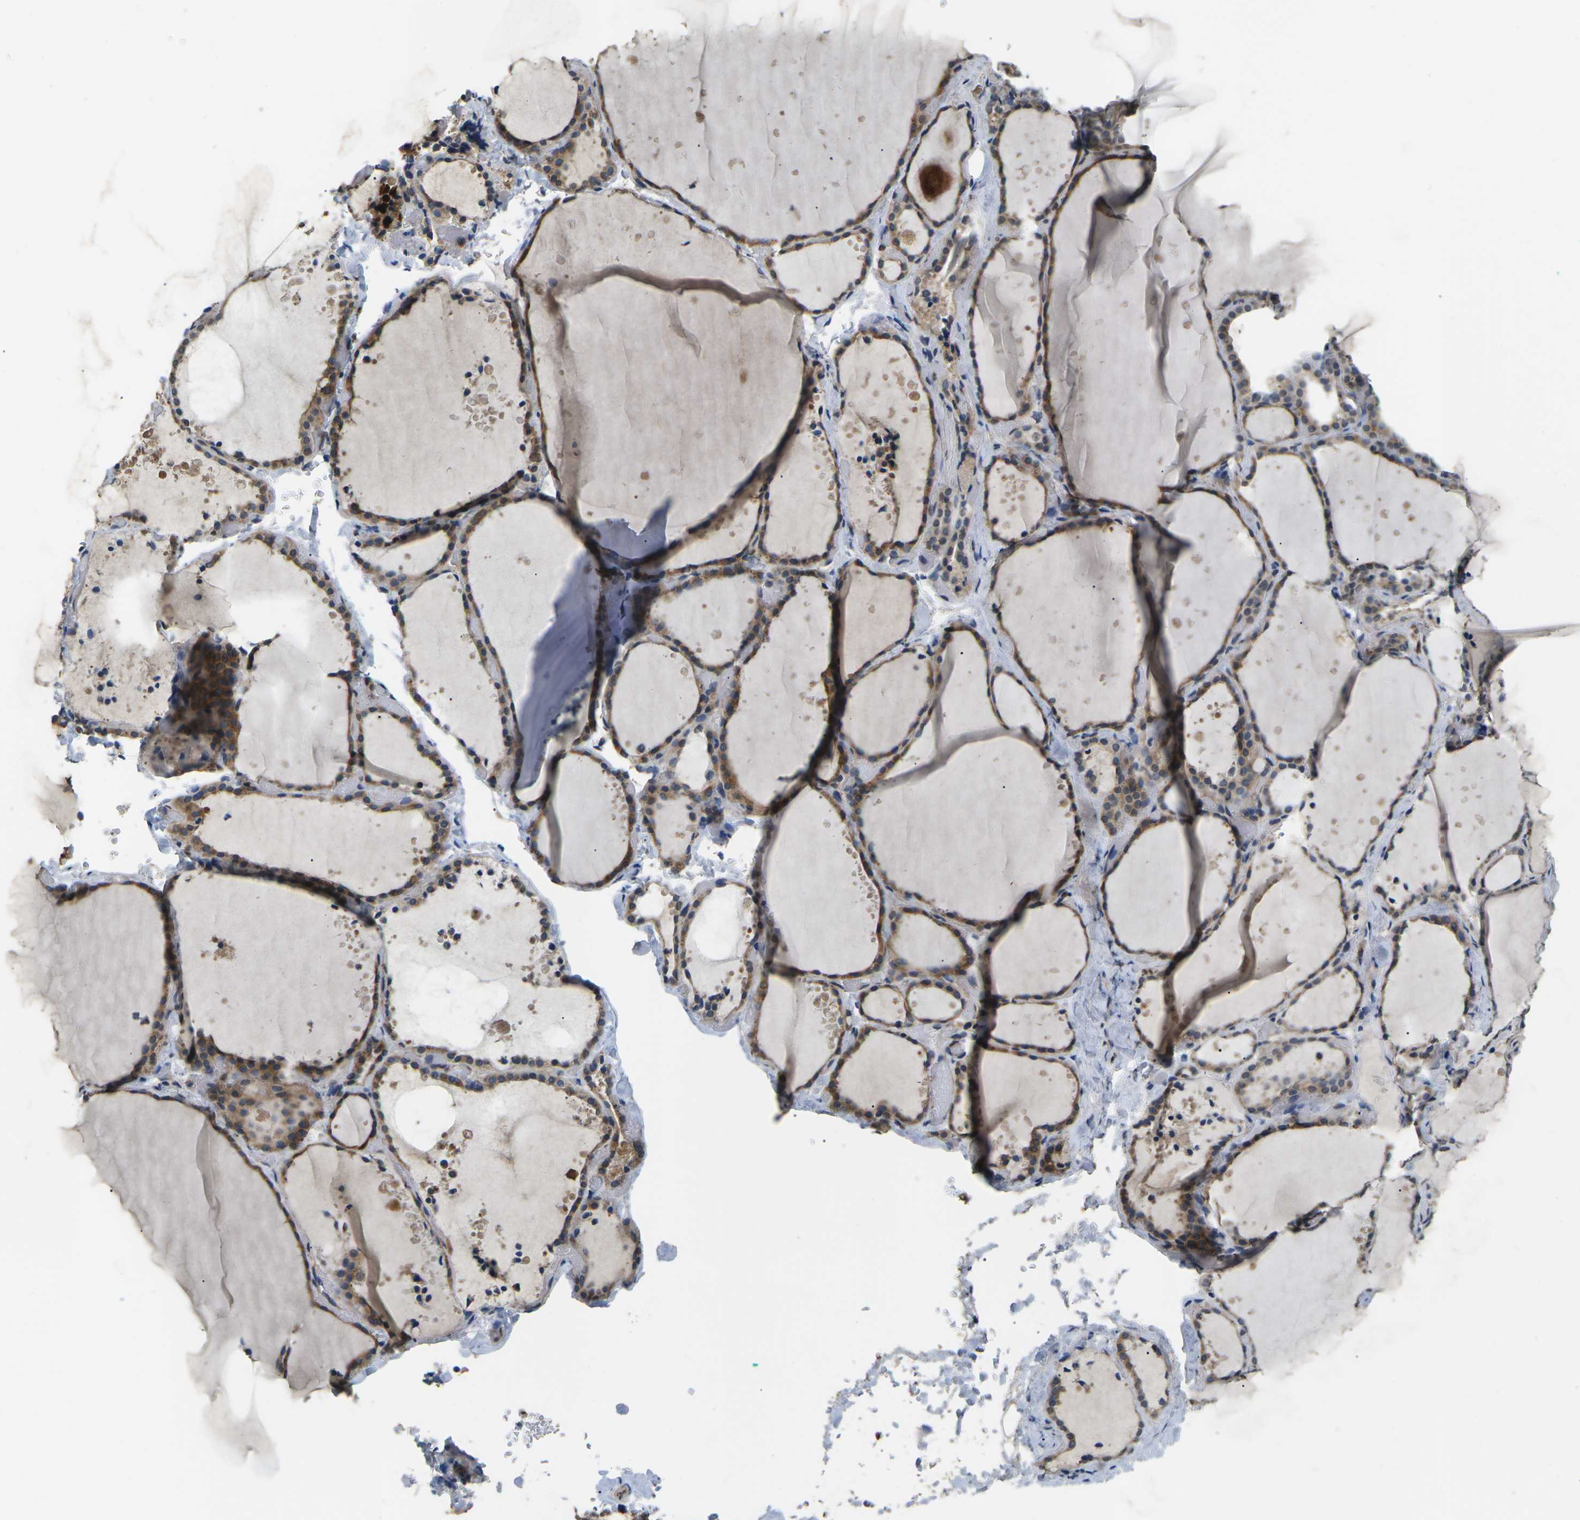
{"staining": {"intensity": "moderate", "quantity": ">75%", "location": "cytoplasmic/membranous"}, "tissue": "thyroid gland", "cell_type": "Glandular cells", "image_type": "normal", "snomed": [{"axis": "morphology", "description": "Normal tissue, NOS"}, {"axis": "topography", "description": "Thyroid gland"}], "caption": "This micrograph exhibits unremarkable thyroid gland stained with IHC to label a protein in brown. The cytoplasmic/membranous of glandular cells show moderate positivity for the protein. Nuclei are counter-stained blue.", "gene": "ERBB4", "patient": {"sex": "female", "age": 44}}